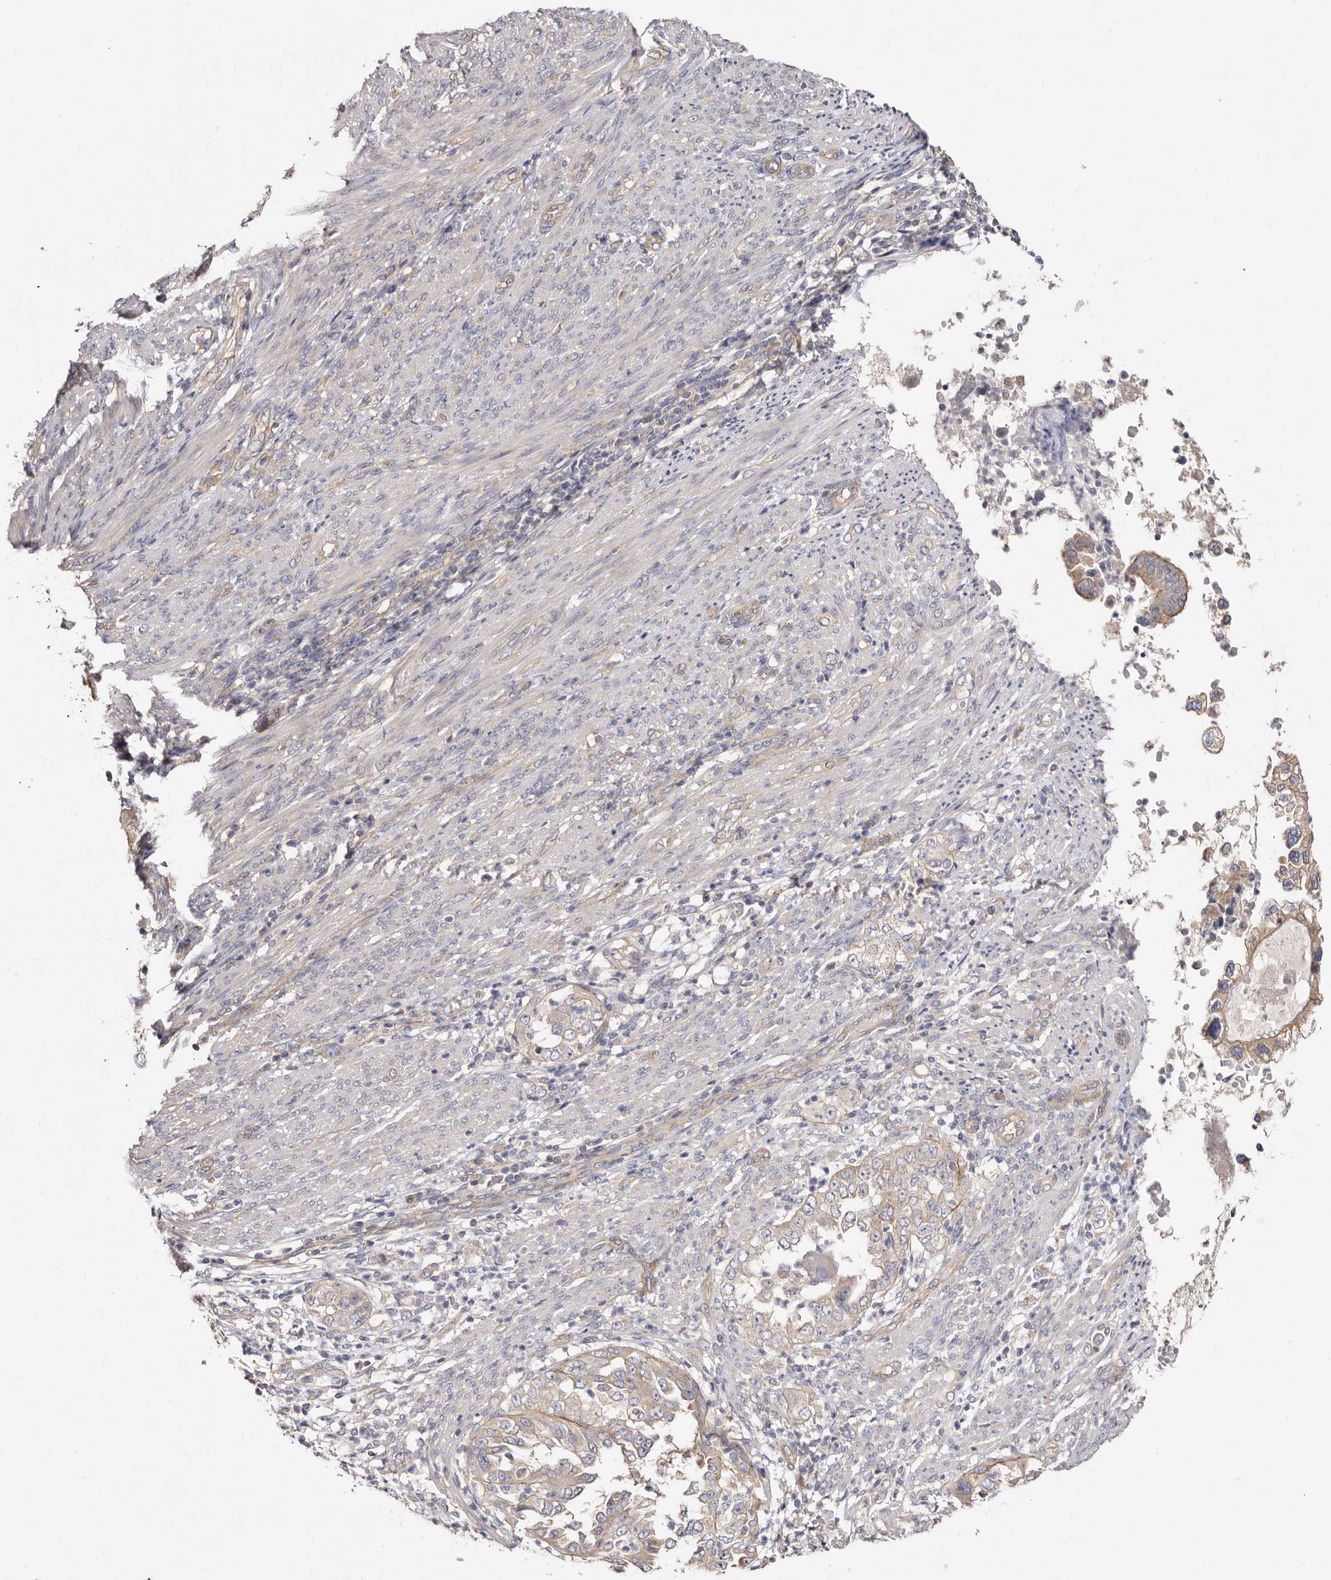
{"staining": {"intensity": "weak", "quantity": "25%-75%", "location": "cytoplasmic/membranous"}, "tissue": "endometrial cancer", "cell_type": "Tumor cells", "image_type": "cancer", "snomed": [{"axis": "morphology", "description": "Adenocarcinoma, NOS"}, {"axis": "topography", "description": "Endometrium"}], "caption": "The immunohistochemical stain labels weak cytoplasmic/membranous staining in tumor cells of endometrial cancer (adenocarcinoma) tissue.", "gene": "FAM167B", "patient": {"sex": "female", "age": 85}}